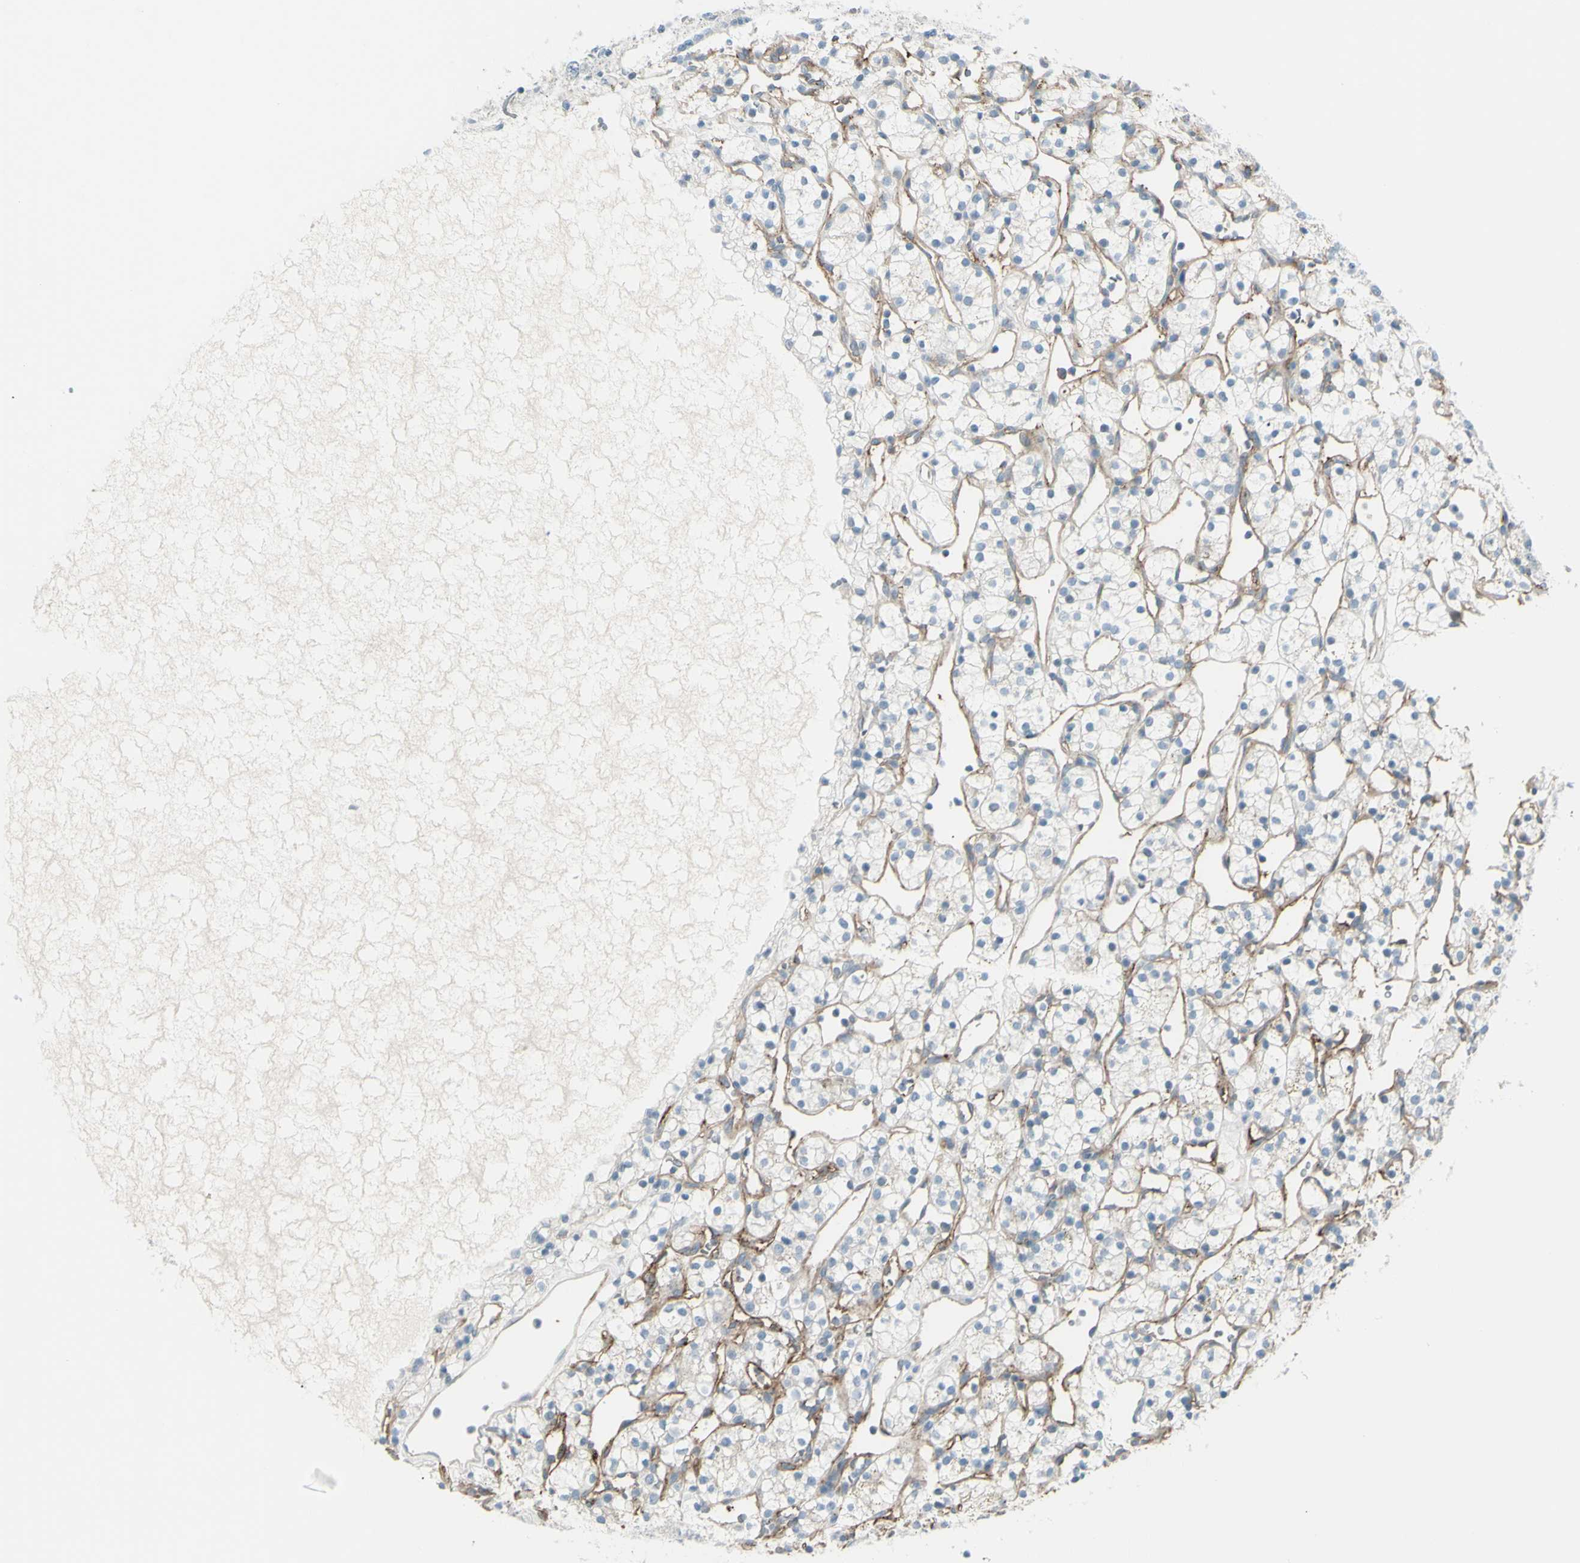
{"staining": {"intensity": "negative", "quantity": "none", "location": "none"}, "tissue": "renal cancer", "cell_type": "Tumor cells", "image_type": "cancer", "snomed": [{"axis": "morphology", "description": "Adenocarcinoma, NOS"}, {"axis": "topography", "description": "Kidney"}], "caption": "There is no significant expression in tumor cells of renal cancer (adenocarcinoma).", "gene": "GPR34", "patient": {"sex": "female", "age": 60}}